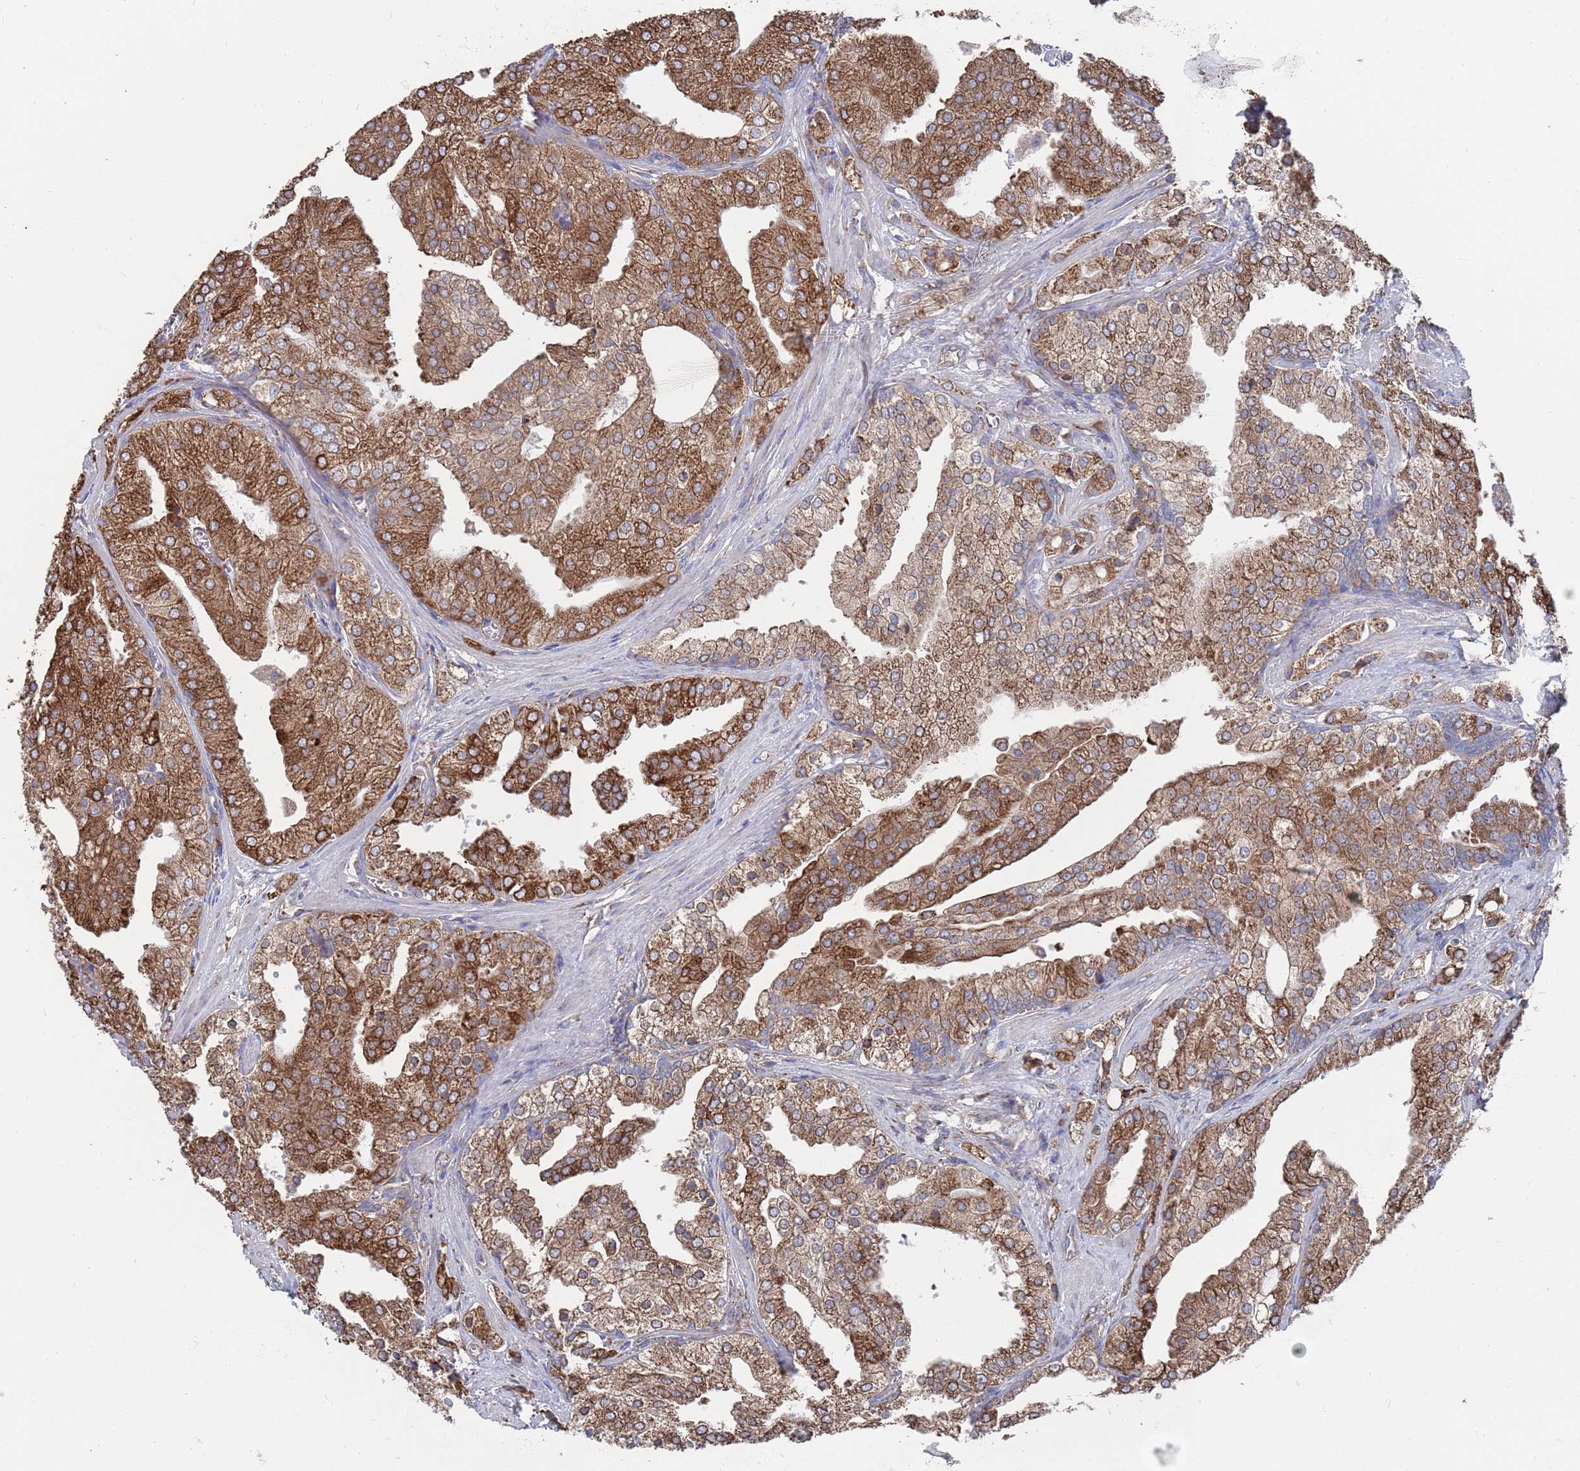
{"staining": {"intensity": "moderate", "quantity": ">75%", "location": "cytoplasmic/membranous"}, "tissue": "prostate cancer", "cell_type": "Tumor cells", "image_type": "cancer", "snomed": [{"axis": "morphology", "description": "Adenocarcinoma, High grade"}, {"axis": "topography", "description": "Prostate"}], "caption": "Tumor cells demonstrate moderate cytoplasmic/membranous expression in about >75% of cells in prostate adenocarcinoma (high-grade).", "gene": "GID8", "patient": {"sex": "male", "age": 50}}